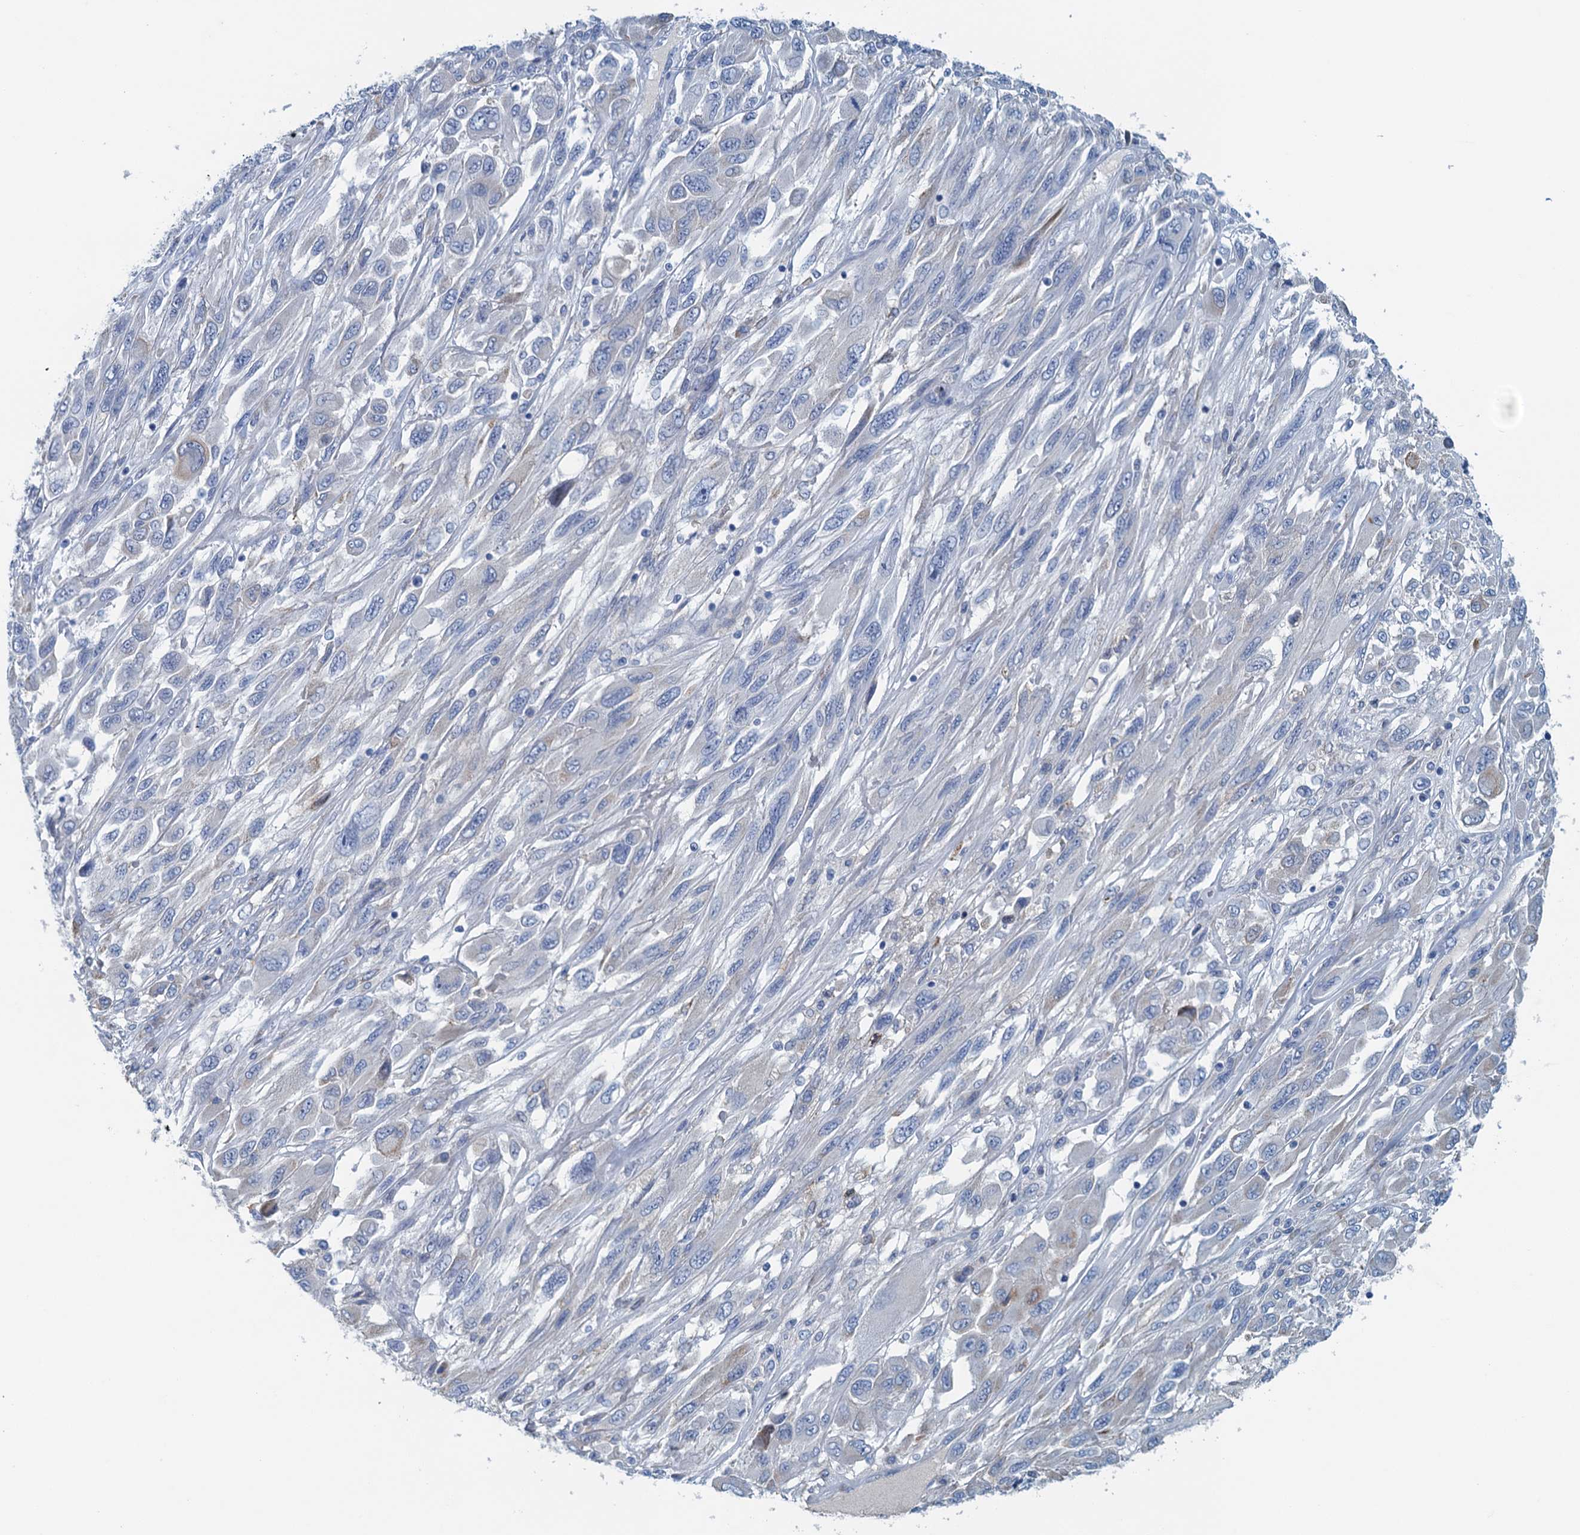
{"staining": {"intensity": "negative", "quantity": "none", "location": "none"}, "tissue": "melanoma", "cell_type": "Tumor cells", "image_type": "cancer", "snomed": [{"axis": "morphology", "description": "Malignant melanoma, NOS"}, {"axis": "topography", "description": "Skin"}], "caption": "Immunohistochemistry of human melanoma reveals no expression in tumor cells. (Brightfield microscopy of DAB (3,3'-diaminobenzidine) immunohistochemistry at high magnification).", "gene": "C10orf88", "patient": {"sex": "female", "age": 91}}